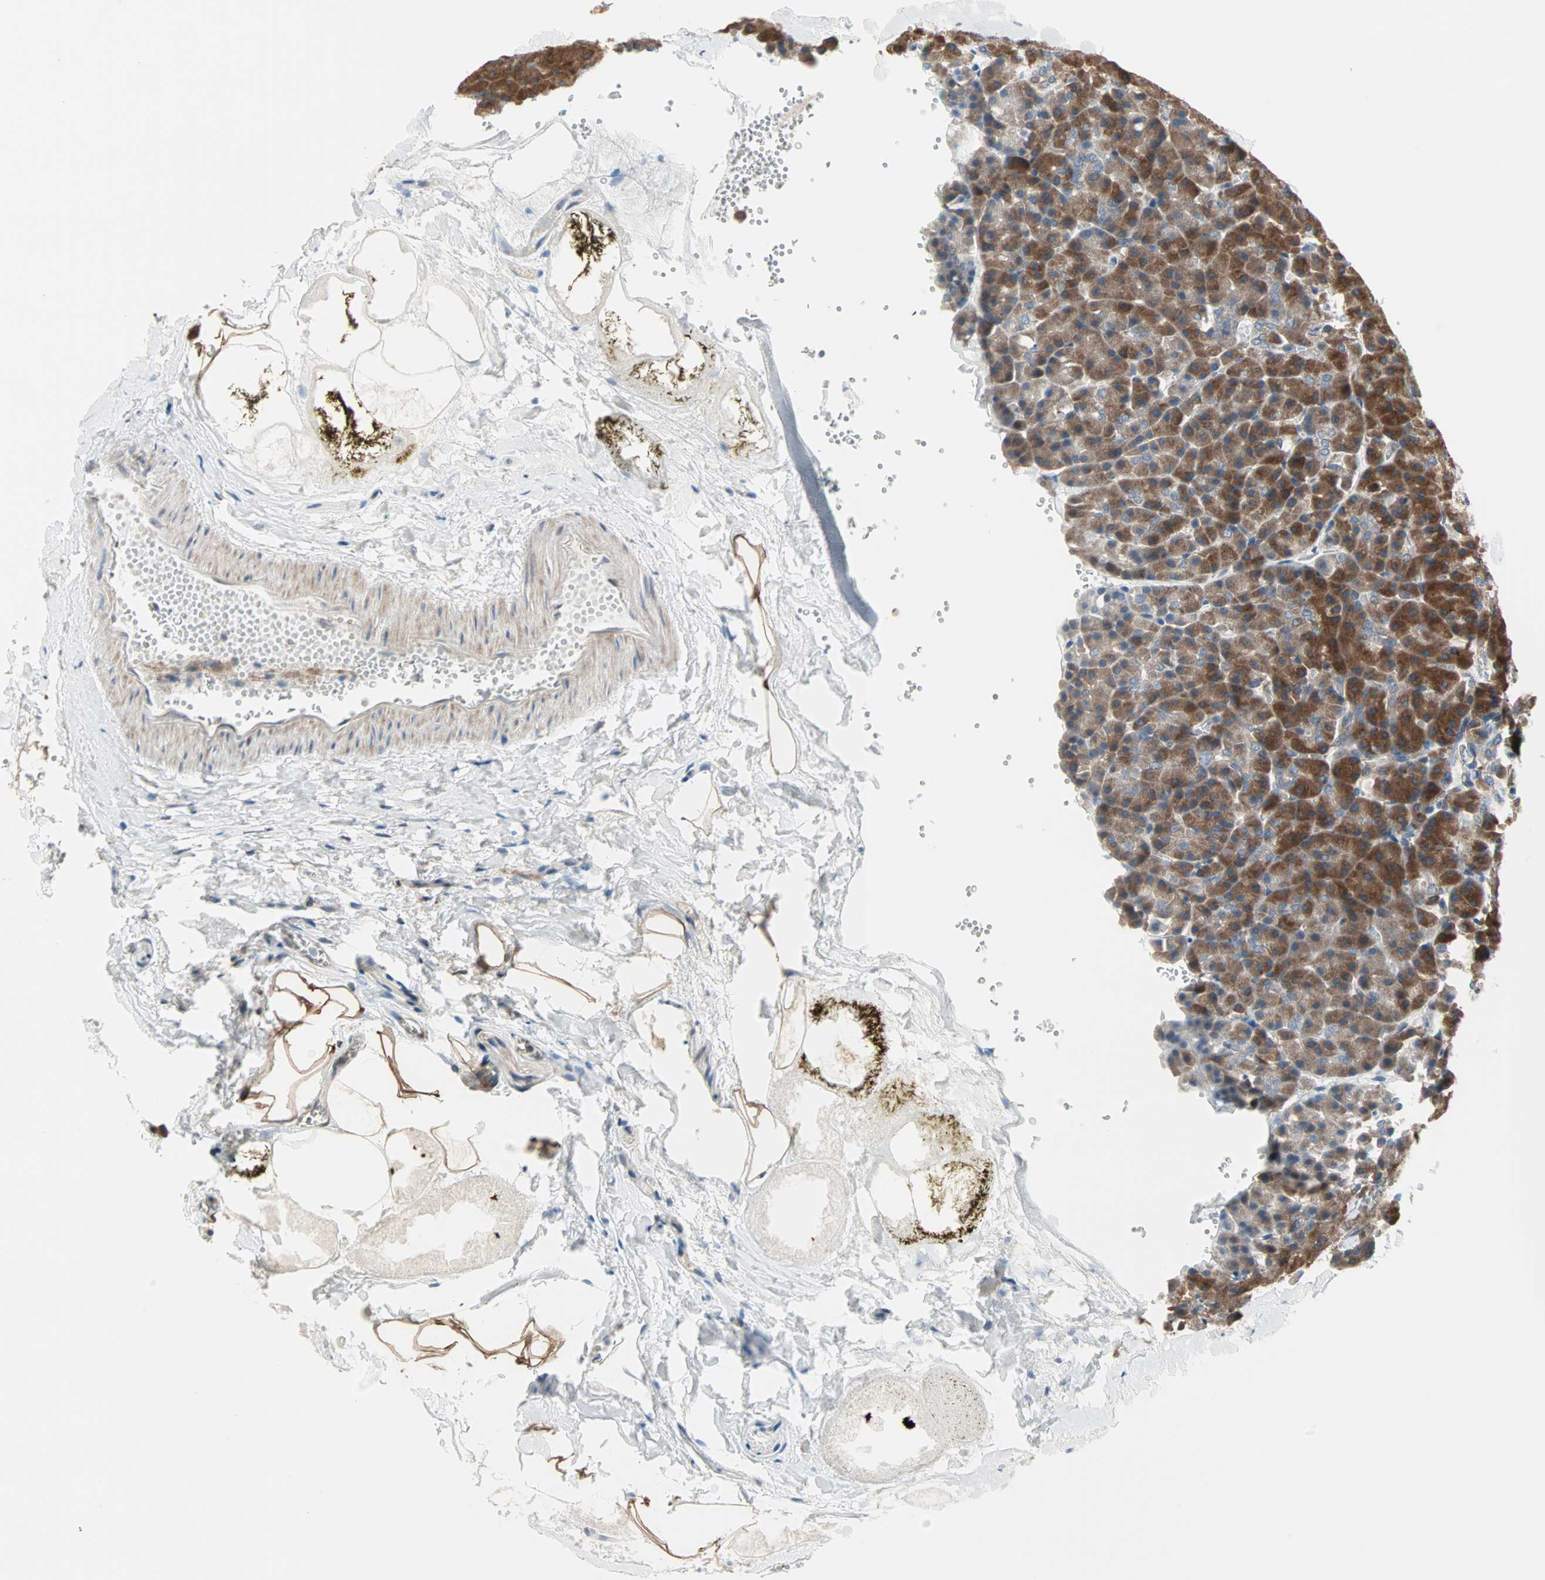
{"staining": {"intensity": "strong", "quantity": ">75%", "location": "cytoplasmic/membranous"}, "tissue": "pancreas", "cell_type": "Exocrine glandular cells", "image_type": "normal", "snomed": [{"axis": "morphology", "description": "Normal tissue, NOS"}, {"axis": "topography", "description": "Pancreas"}], "caption": "Brown immunohistochemical staining in normal pancreas shows strong cytoplasmic/membranous positivity in about >75% of exocrine glandular cells. Using DAB (3,3'-diaminobenzidine) (brown) and hematoxylin (blue) stains, captured at high magnification using brightfield microscopy.", "gene": "SAR1A", "patient": {"sex": "female", "age": 35}}